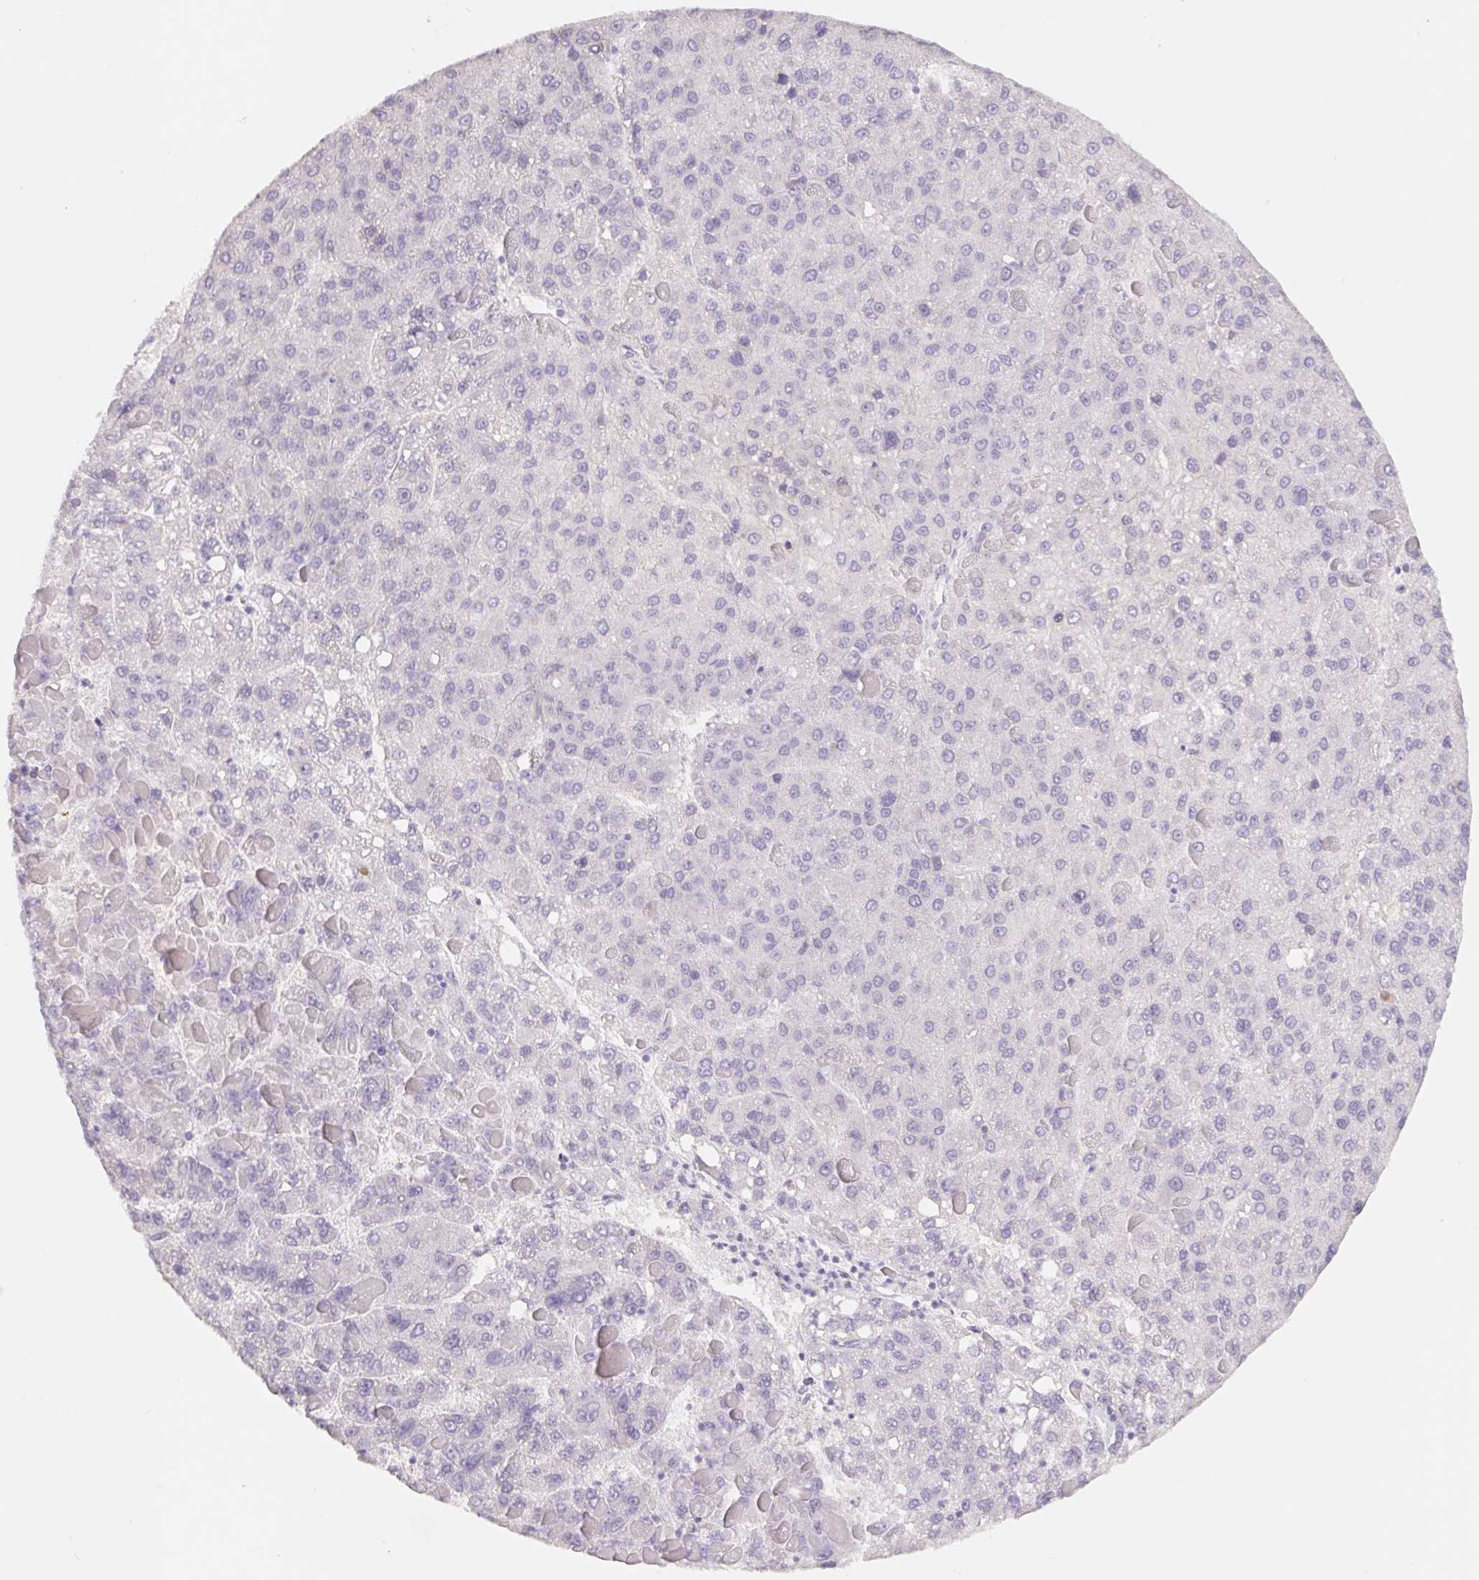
{"staining": {"intensity": "negative", "quantity": "none", "location": "none"}, "tissue": "liver cancer", "cell_type": "Tumor cells", "image_type": "cancer", "snomed": [{"axis": "morphology", "description": "Carcinoma, Hepatocellular, NOS"}, {"axis": "topography", "description": "Liver"}], "caption": "Hepatocellular carcinoma (liver) stained for a protein using immunohistochemistry shows no expression tumor cells.", "gene": "PNMA8B", "patient": {"sex": "female", "age": 82}}